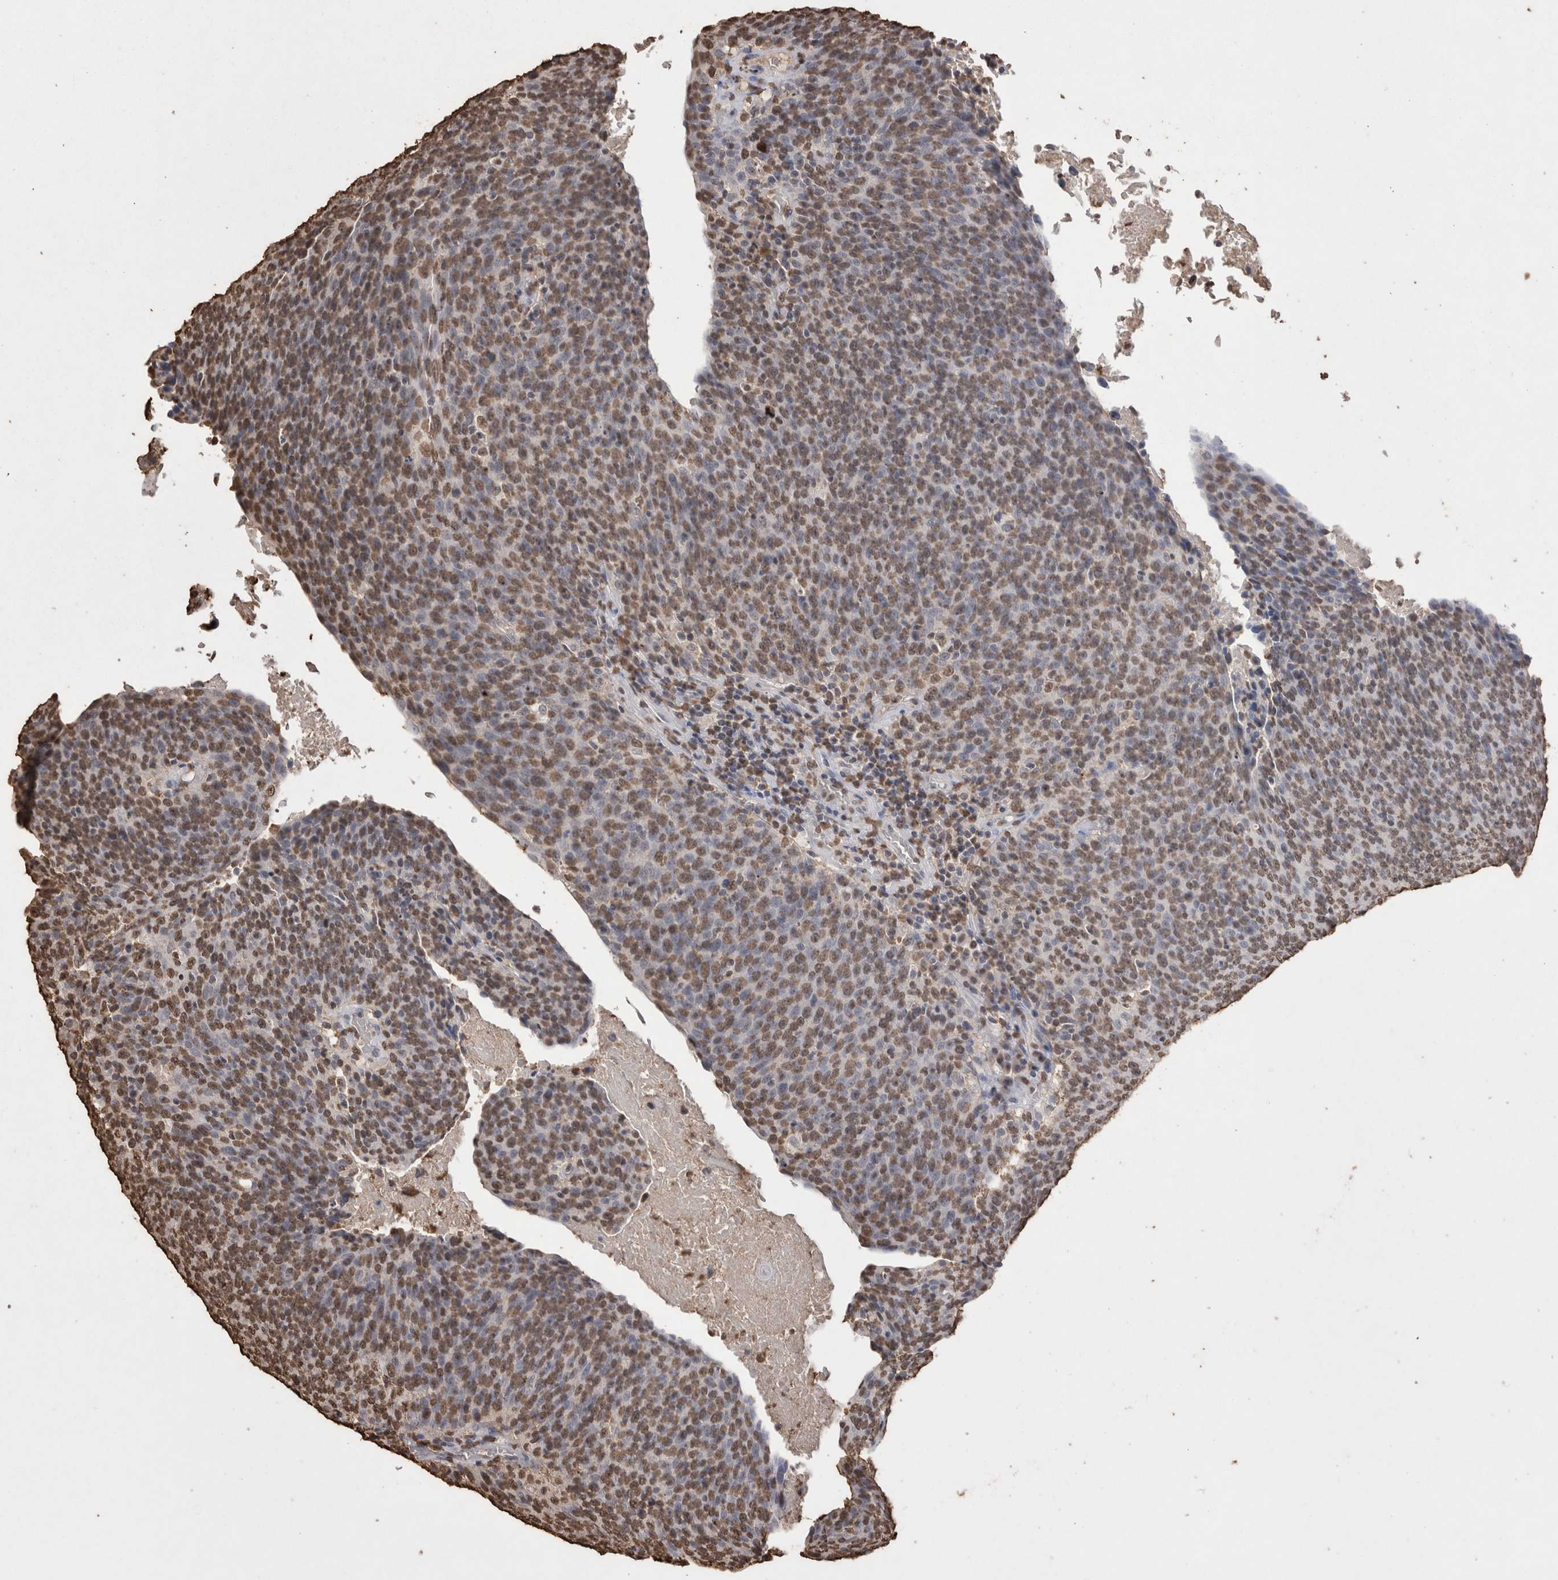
{"staining": {"intensity": "moderate", "quantity": ">75%", "location": "nuclear"}, "tissue": "head and neck cancer", "cell_type": "Tumor cells", "image_type": "cancer", "snomed": [{"axis": "morphology", "description": "Squamous cell carcinoma, NOS"}, {"axis": "morphology", "description": "Squamous cell carcinoma, metastatic, NOS"}, {"axis": "topography", "description": "Lymph node"}, {"axis": "topography", "description": "Head-Neck"}], "caption": "Immunohistochemical staining of metastatic squamous cell carcinoma (head and neck) reveals medium levels of moderate nuclear protein positivity in about >75% of tumor cells. (DAB (3,3'-diaminobenzidine) = brown stain, brightfield microscopy at high magnification).", "gene": "POU5F1", "patient": {"sex": "male", "age": 62}}